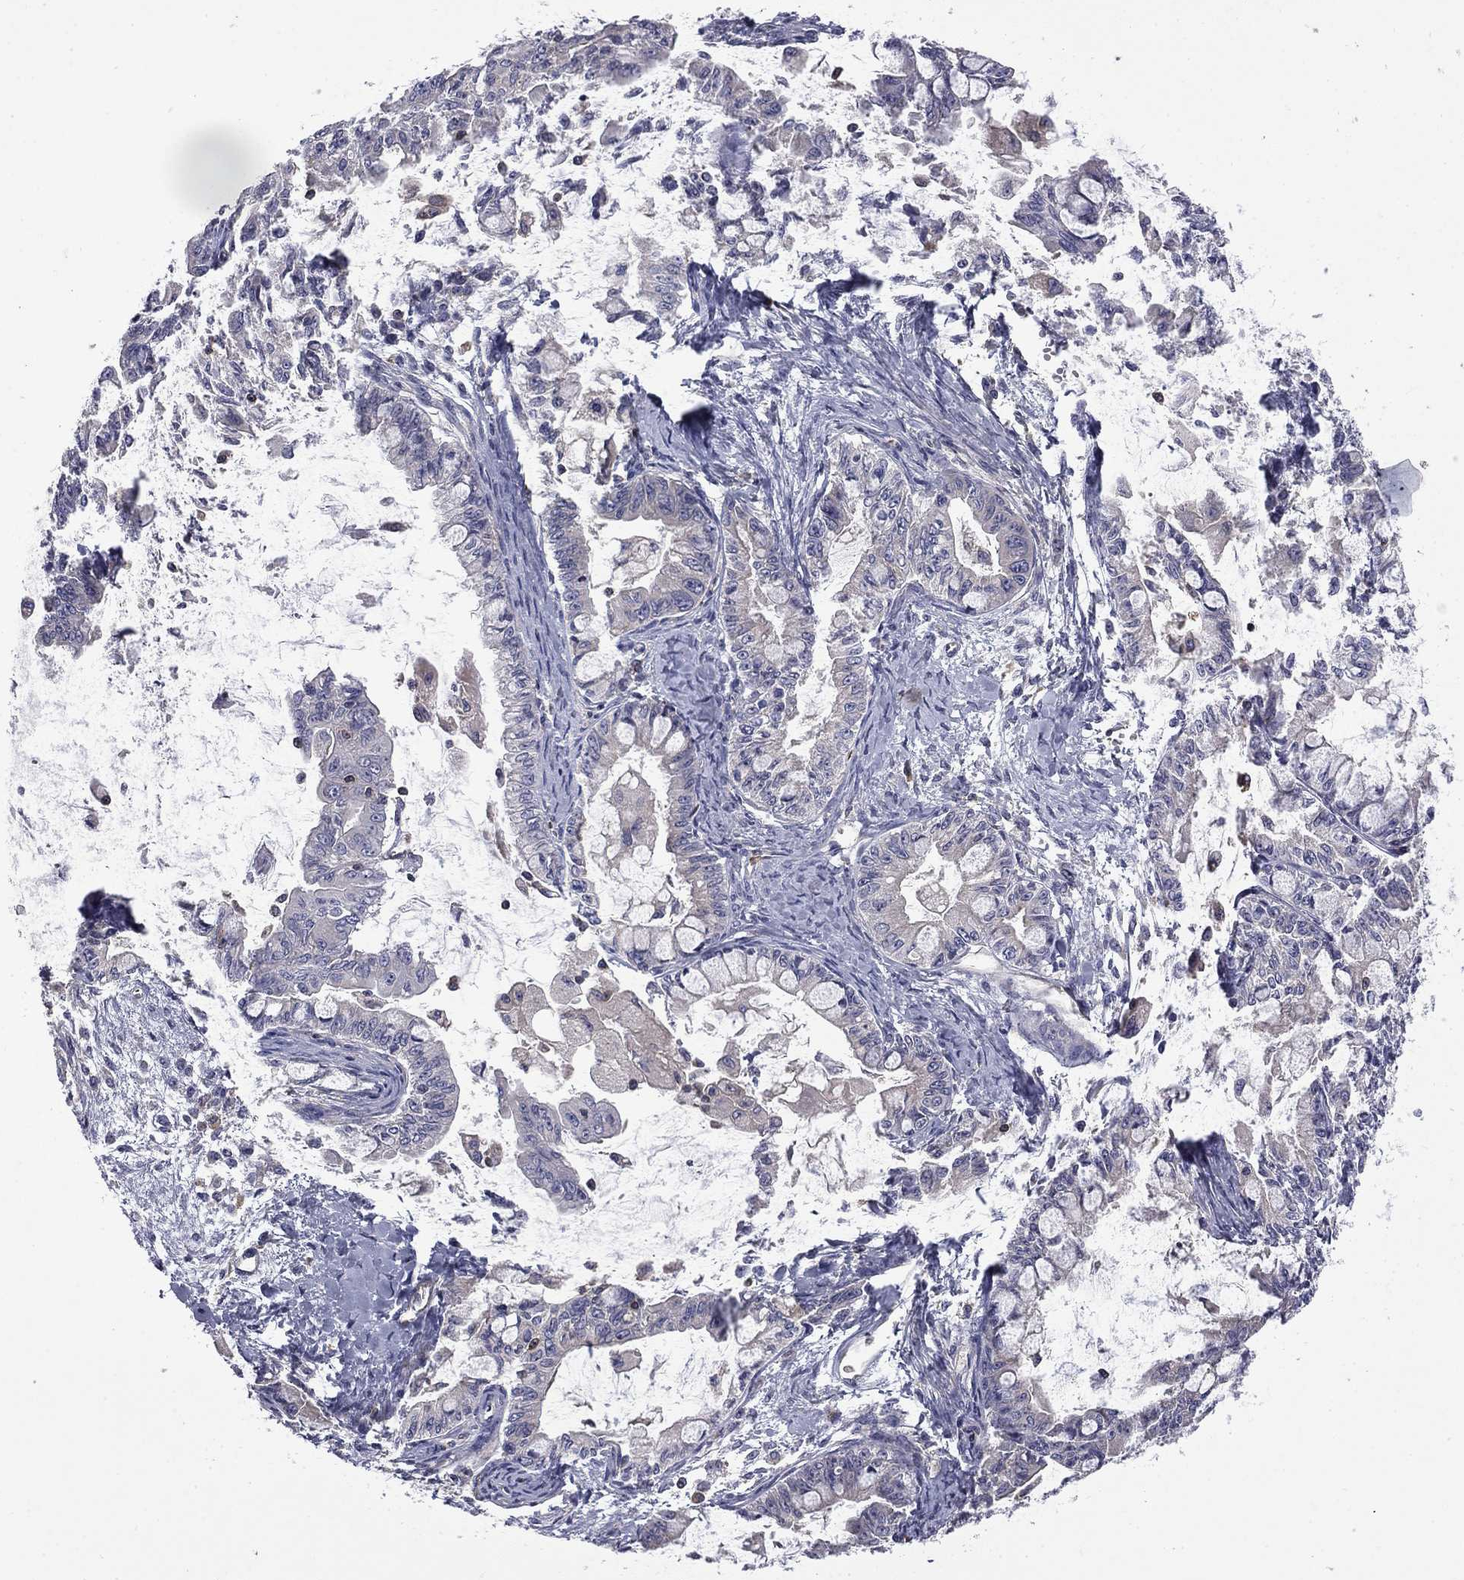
{"staining": {"intensity": "negative", "quantity": "none", "location": "none"}, "tissue": "ovarian cancer", "cell_type": "Tumor cells", "image_type": "cancer", "snomed": [{"axis": "morphology", "description": "Cystadenocarcinoma, mucinous, NOS"}, {"axis": "topography", "description": "Ovary"}], "caption": "Tumor cells are negative for brown protein staining in ovarian cancer.", "gene": "ARHGAP45", "patient": {"sex": "female", "age": 63}}